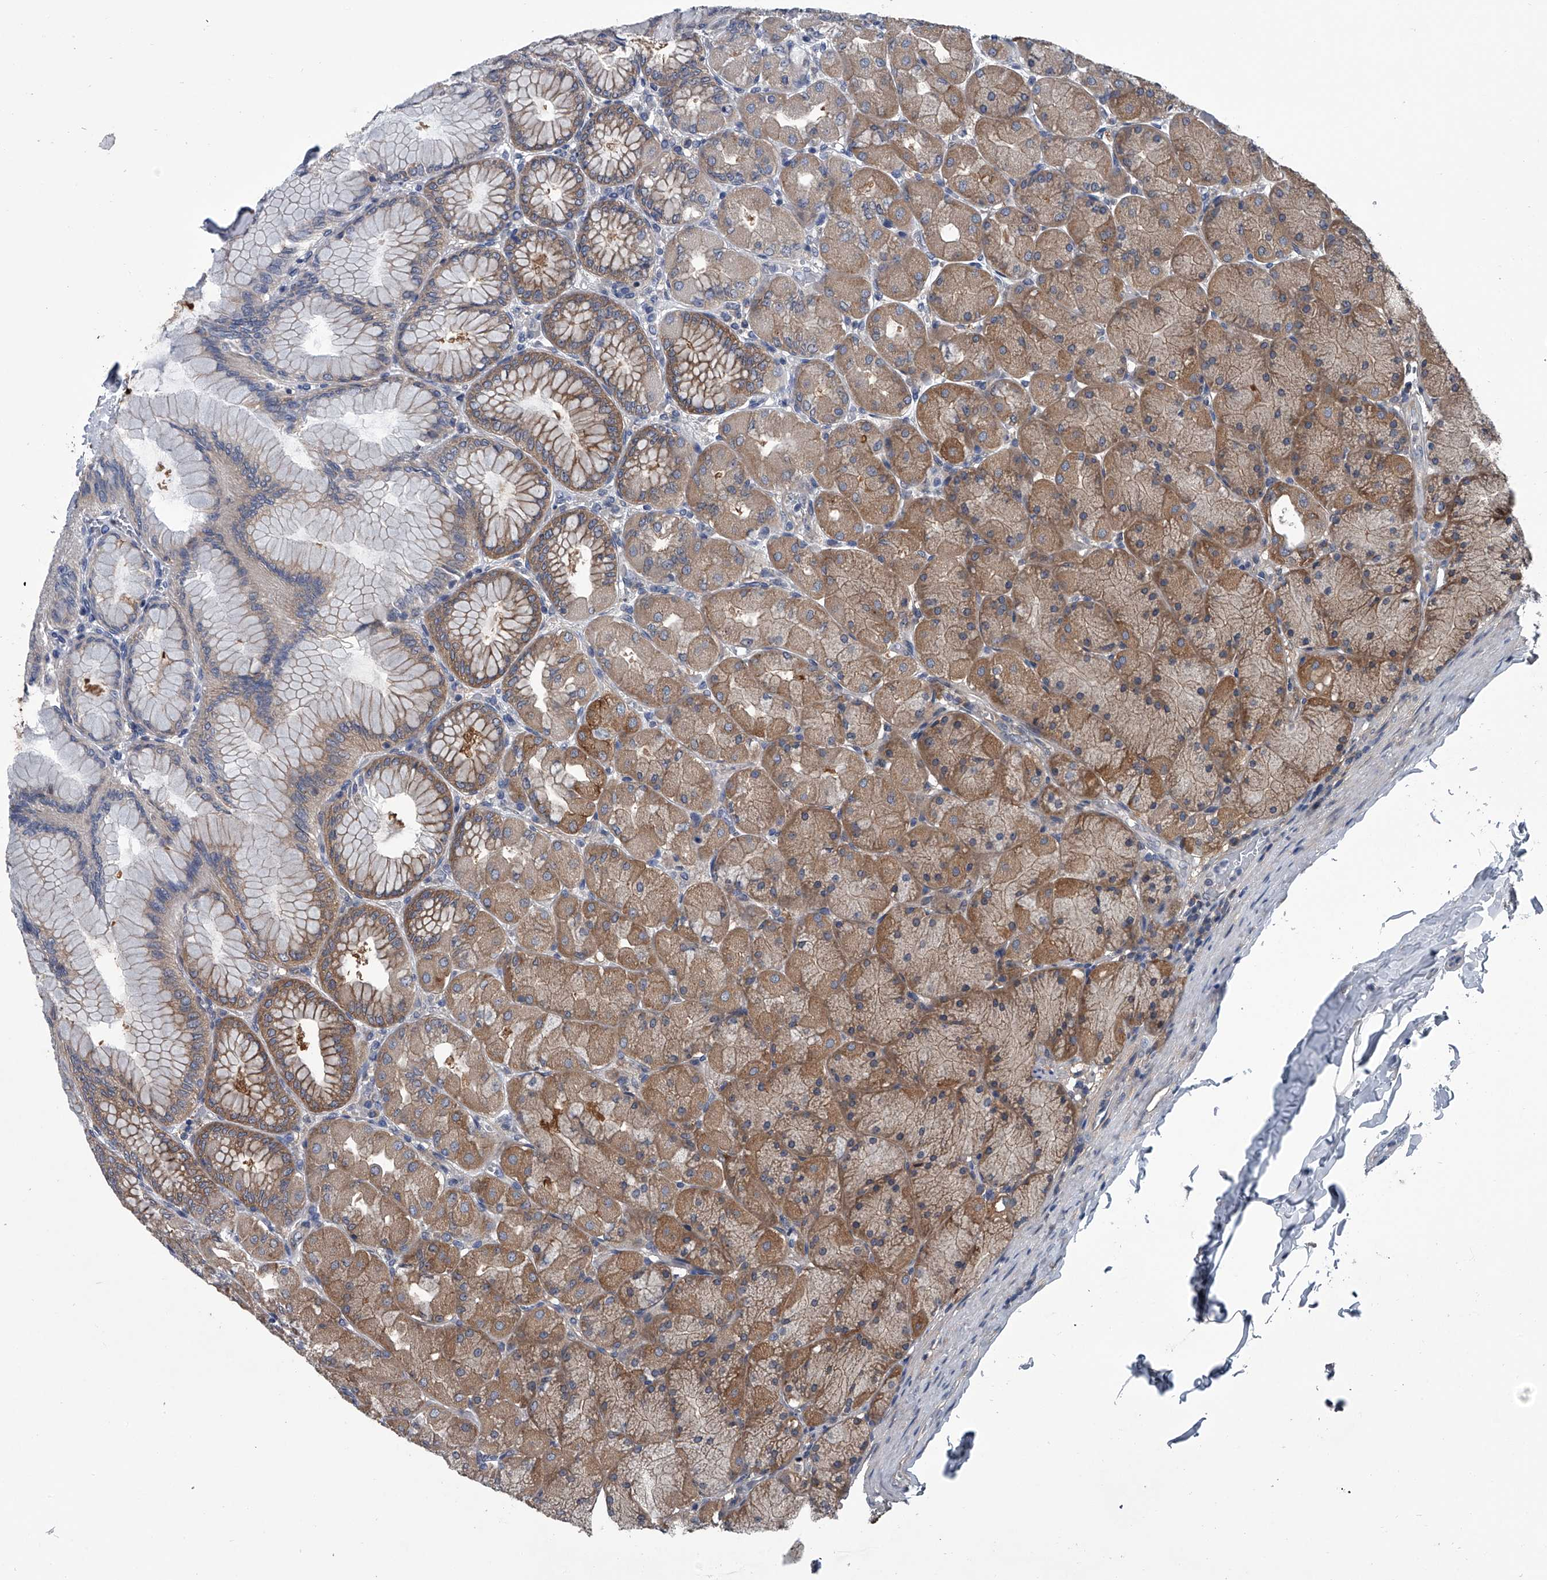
{"staining": {"intensity": "moderate", "quantity": ">75%", "location": "cytoplasmic/membranous"}, "tissue": "stomach", "cell_type": "Glandular cells", "image_type": "normal", "snomed": [{"axis": "morphology", "description": "Normal tissue, NOS"}, {"axis": "topography", "description": "Stomach, upper"}], "caption": "An IHC histopathology image of benign tissue is shown. Protein staining in brown highlights moderate cytoplasmic/membranous positivity in stomach within glandular cells. (DAB IHC, brown staining for protein, blue staining for nuclei).", "gene": "PPP2R5D", "patient": {"sex": "female", "age": 56}}